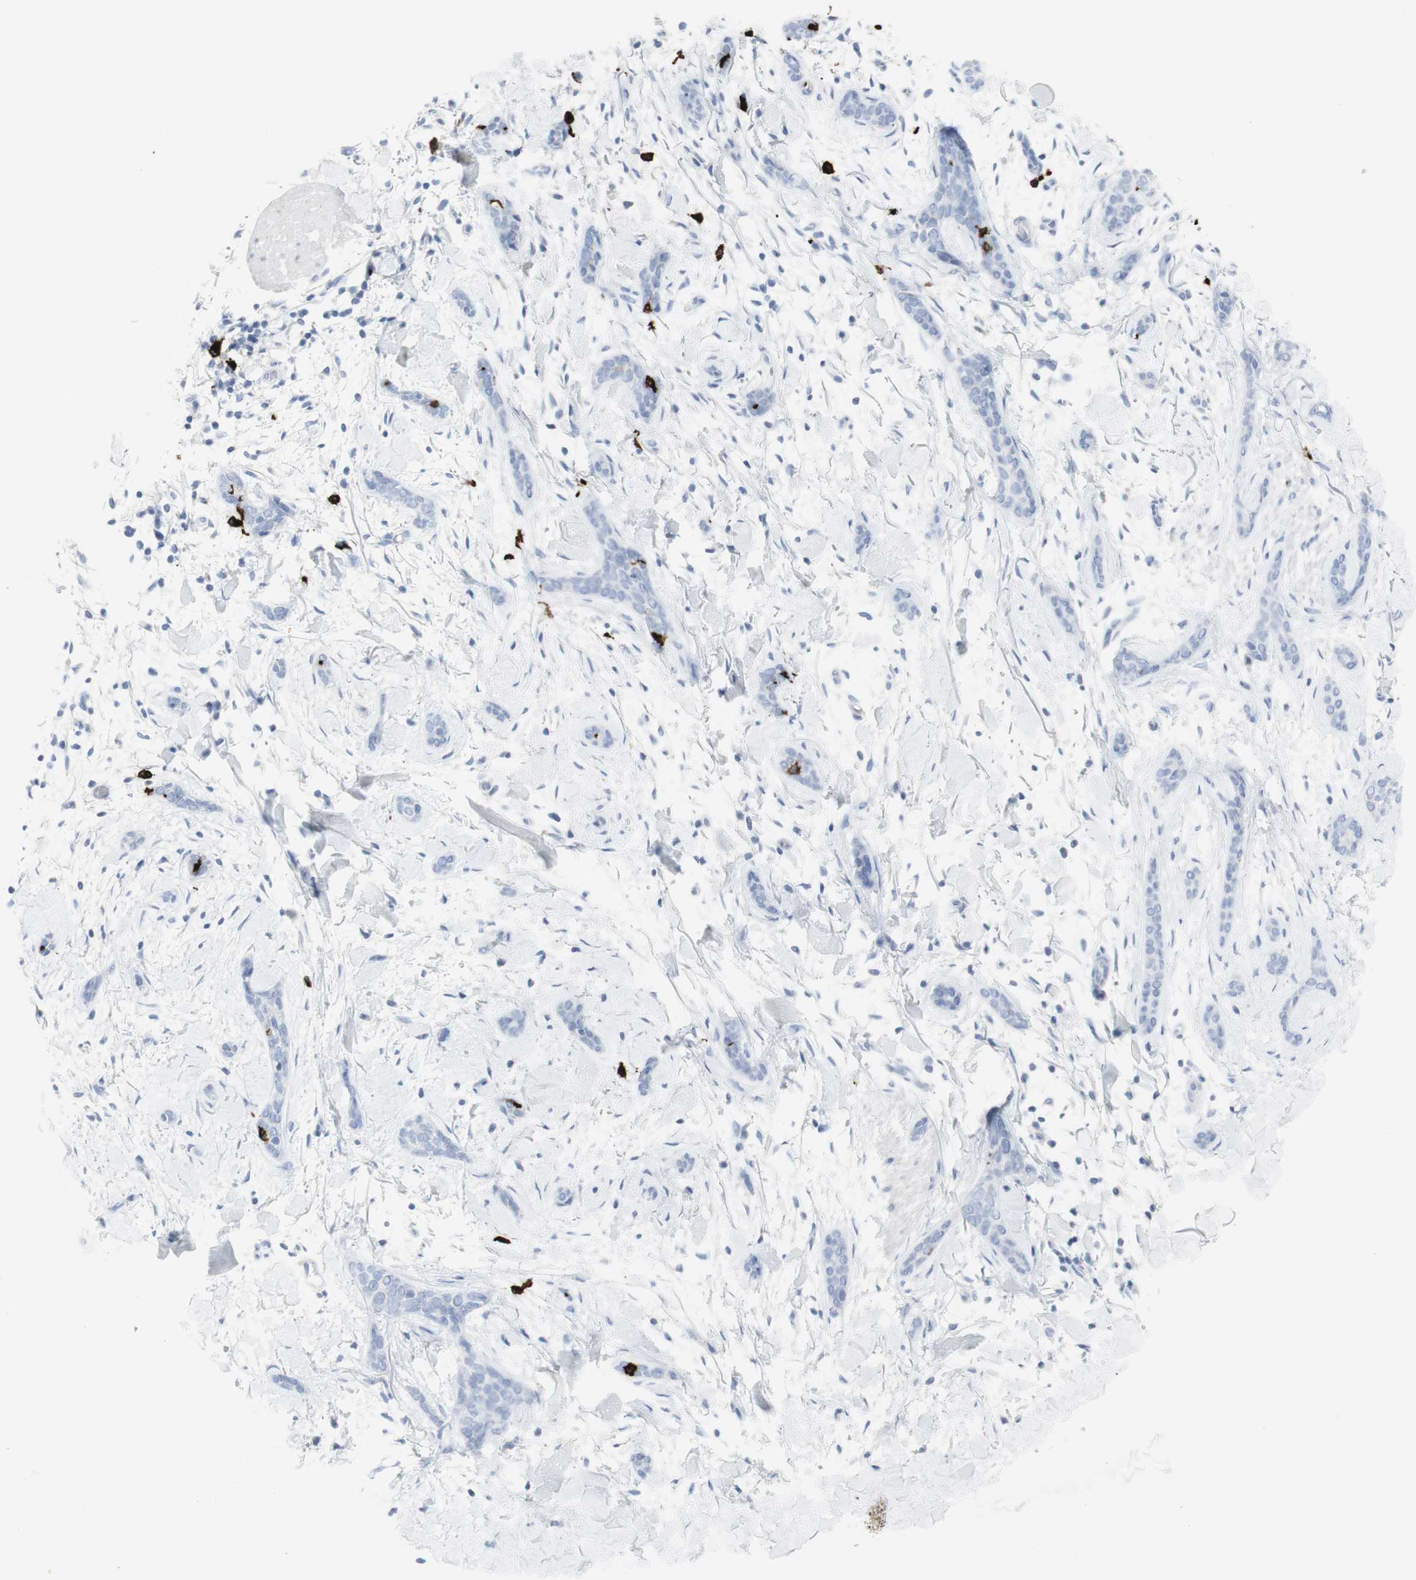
{"staining": {"intensity": "negative", "quantity": "none", "location": "none"}, "tissue": "skin cancer", "cell_type": "Tumor cells", "image_type": "cancer", "snomed": [{"axis": "morphology", "description": "Basal cell carcinoma"}, {"axis": "morphology", "description": "Adnexal tumor, benign"}, {"axis": "topography", "description": "Skin"}], "caption": "This is an IHC micrograph of skin basal cell carcinoma. There is no positivity in tumor cells.", "gene": "CD207", "patient": {"sex": "female", "age": 42}}